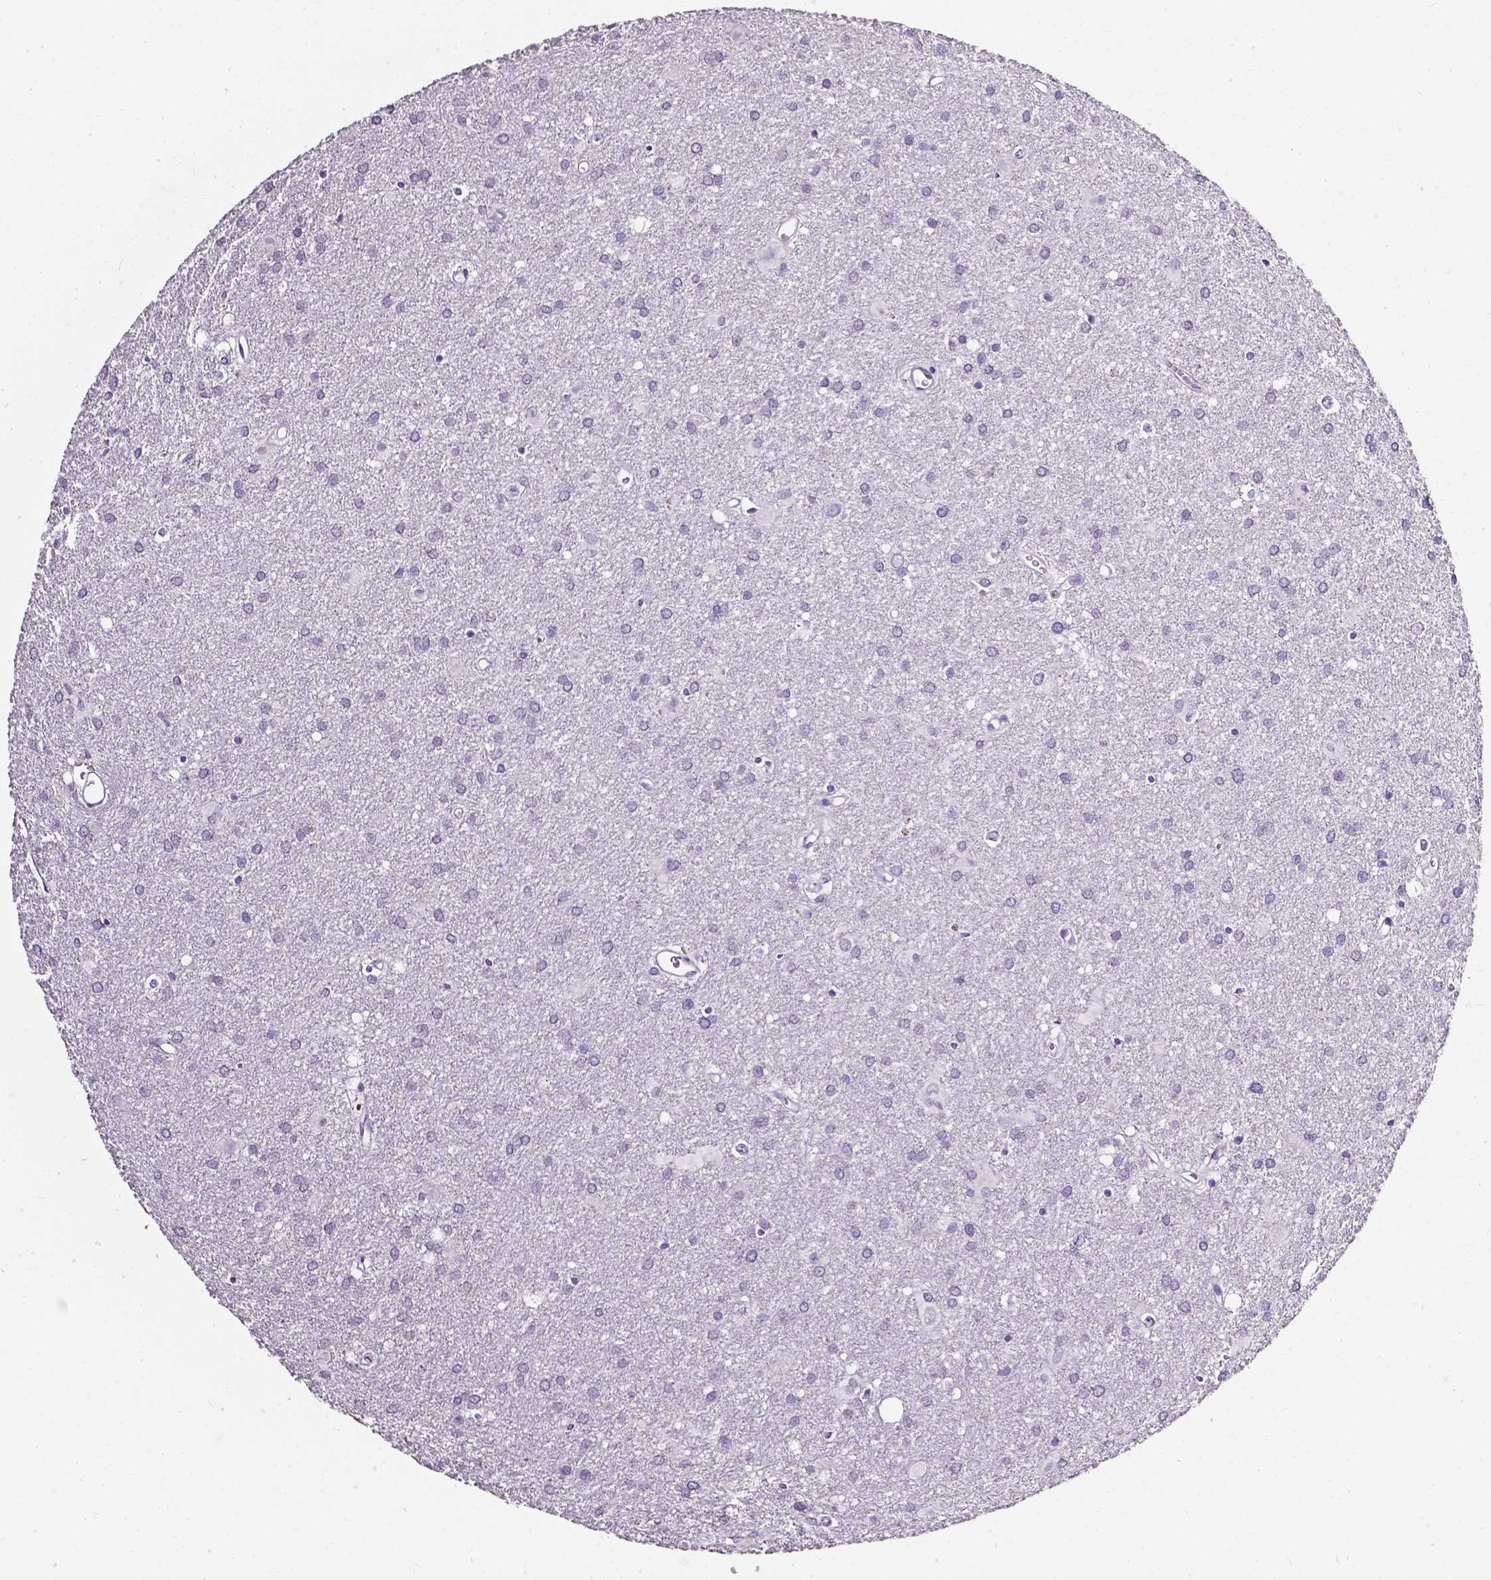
{"staining": {"intensity": "negative", "quantity": "none", "location": "none"}, "tissue": "glioma", "cell_type": "Tumor cells", "image_type": "cancer", "snomed": [{"axis": "morphology", "description": "Glioma, malignant, Low grade"}, {"axis": "topography", "description": "Brain"}], "caption": "A high-resolution micrograph shows immunohistochemistry (IHC) staining of glioma, which reveals no significant positivity in tumor cells.", "gene": "AKR1B10", "patient": {"sex": "male", "age": 58}}